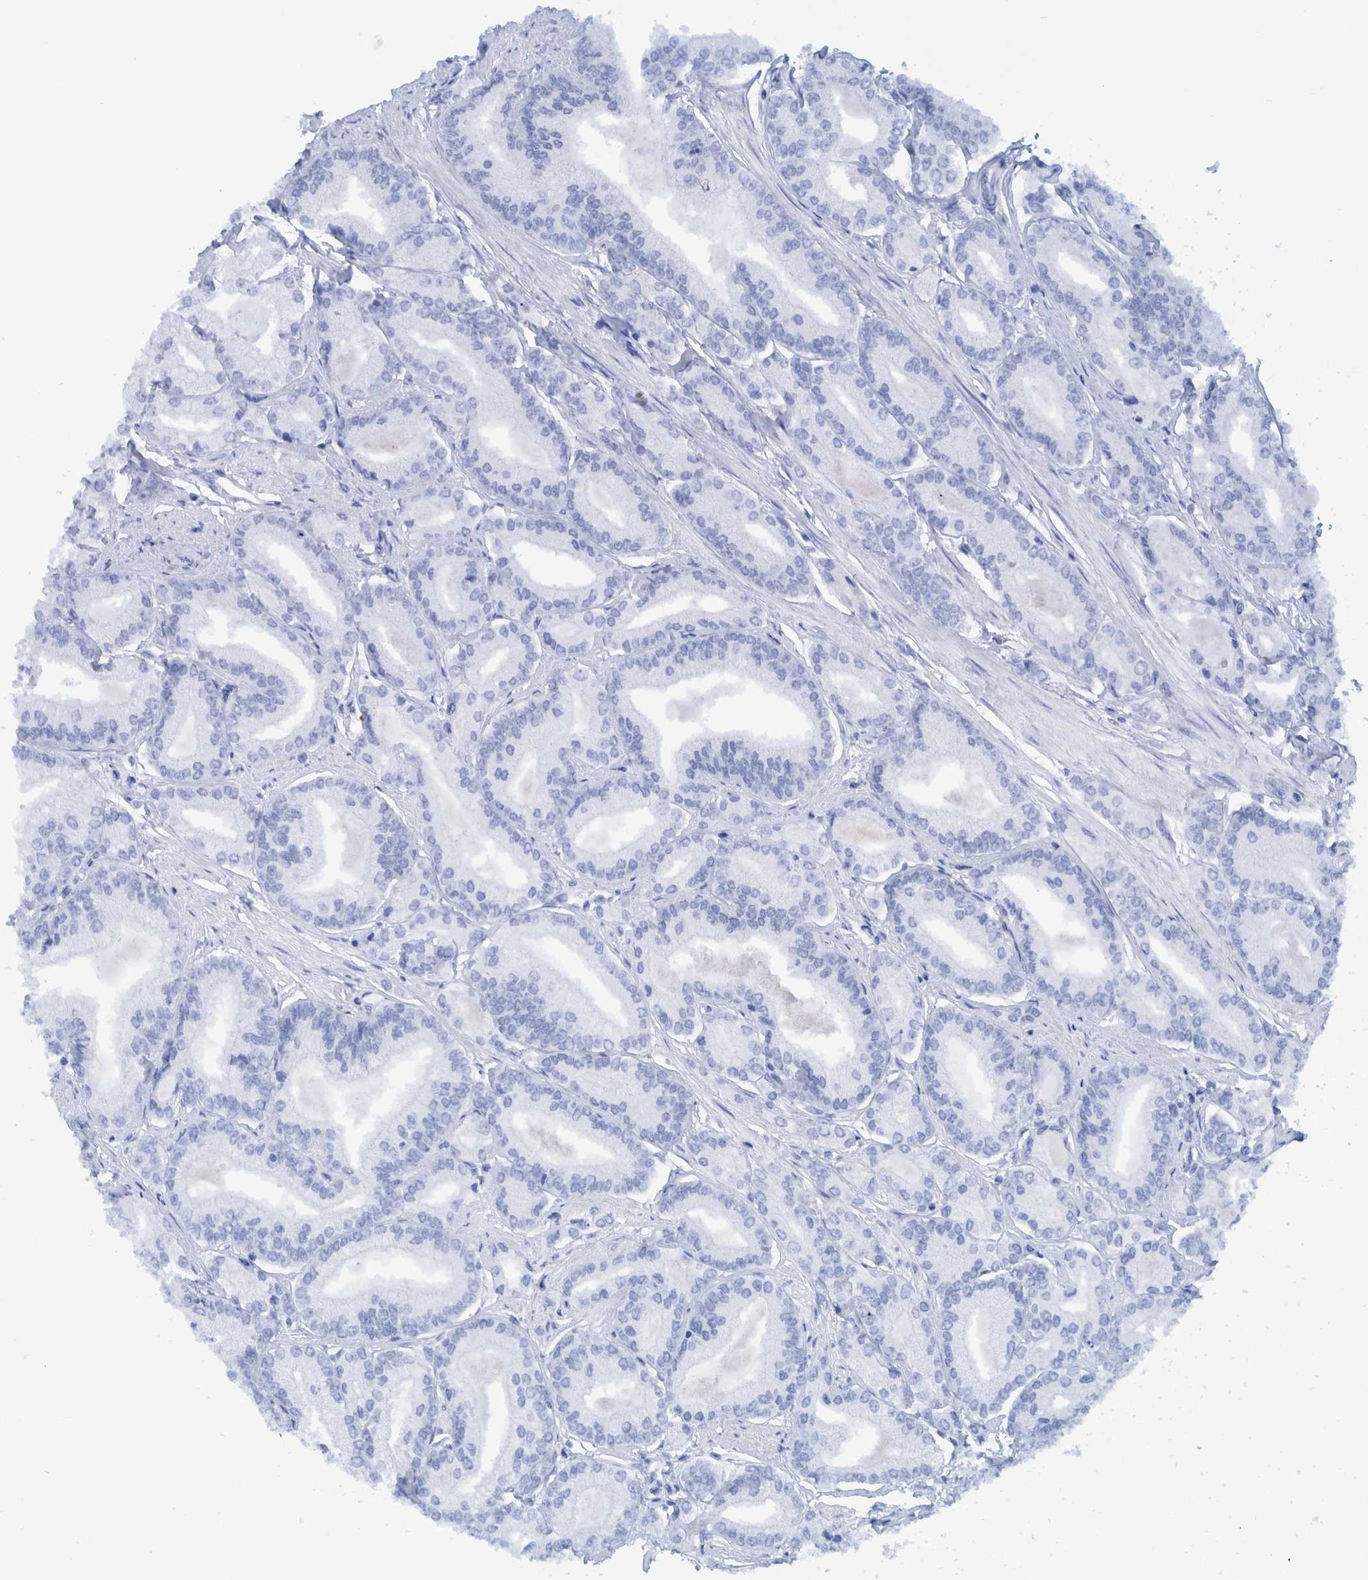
{"staining": {"intensity": "negative", "quantity": "none", "location": "none"}, "tissue": "prostate cancer", "cell_type": "Tumor cells", "image_type": "cancer", "snomed": [{"axis": "morphology", "description": "Adenocarcinoma, Low grade"}, {"axis": "topography", "description": "Prostate"}], "caption": "The histopathology image demonstrates no significant positivity in tumor cells of prostate cancer (low-grade adenocarcinoma).", "gene": "BZW2", "patient": {"sex": "male", "age": 52}}